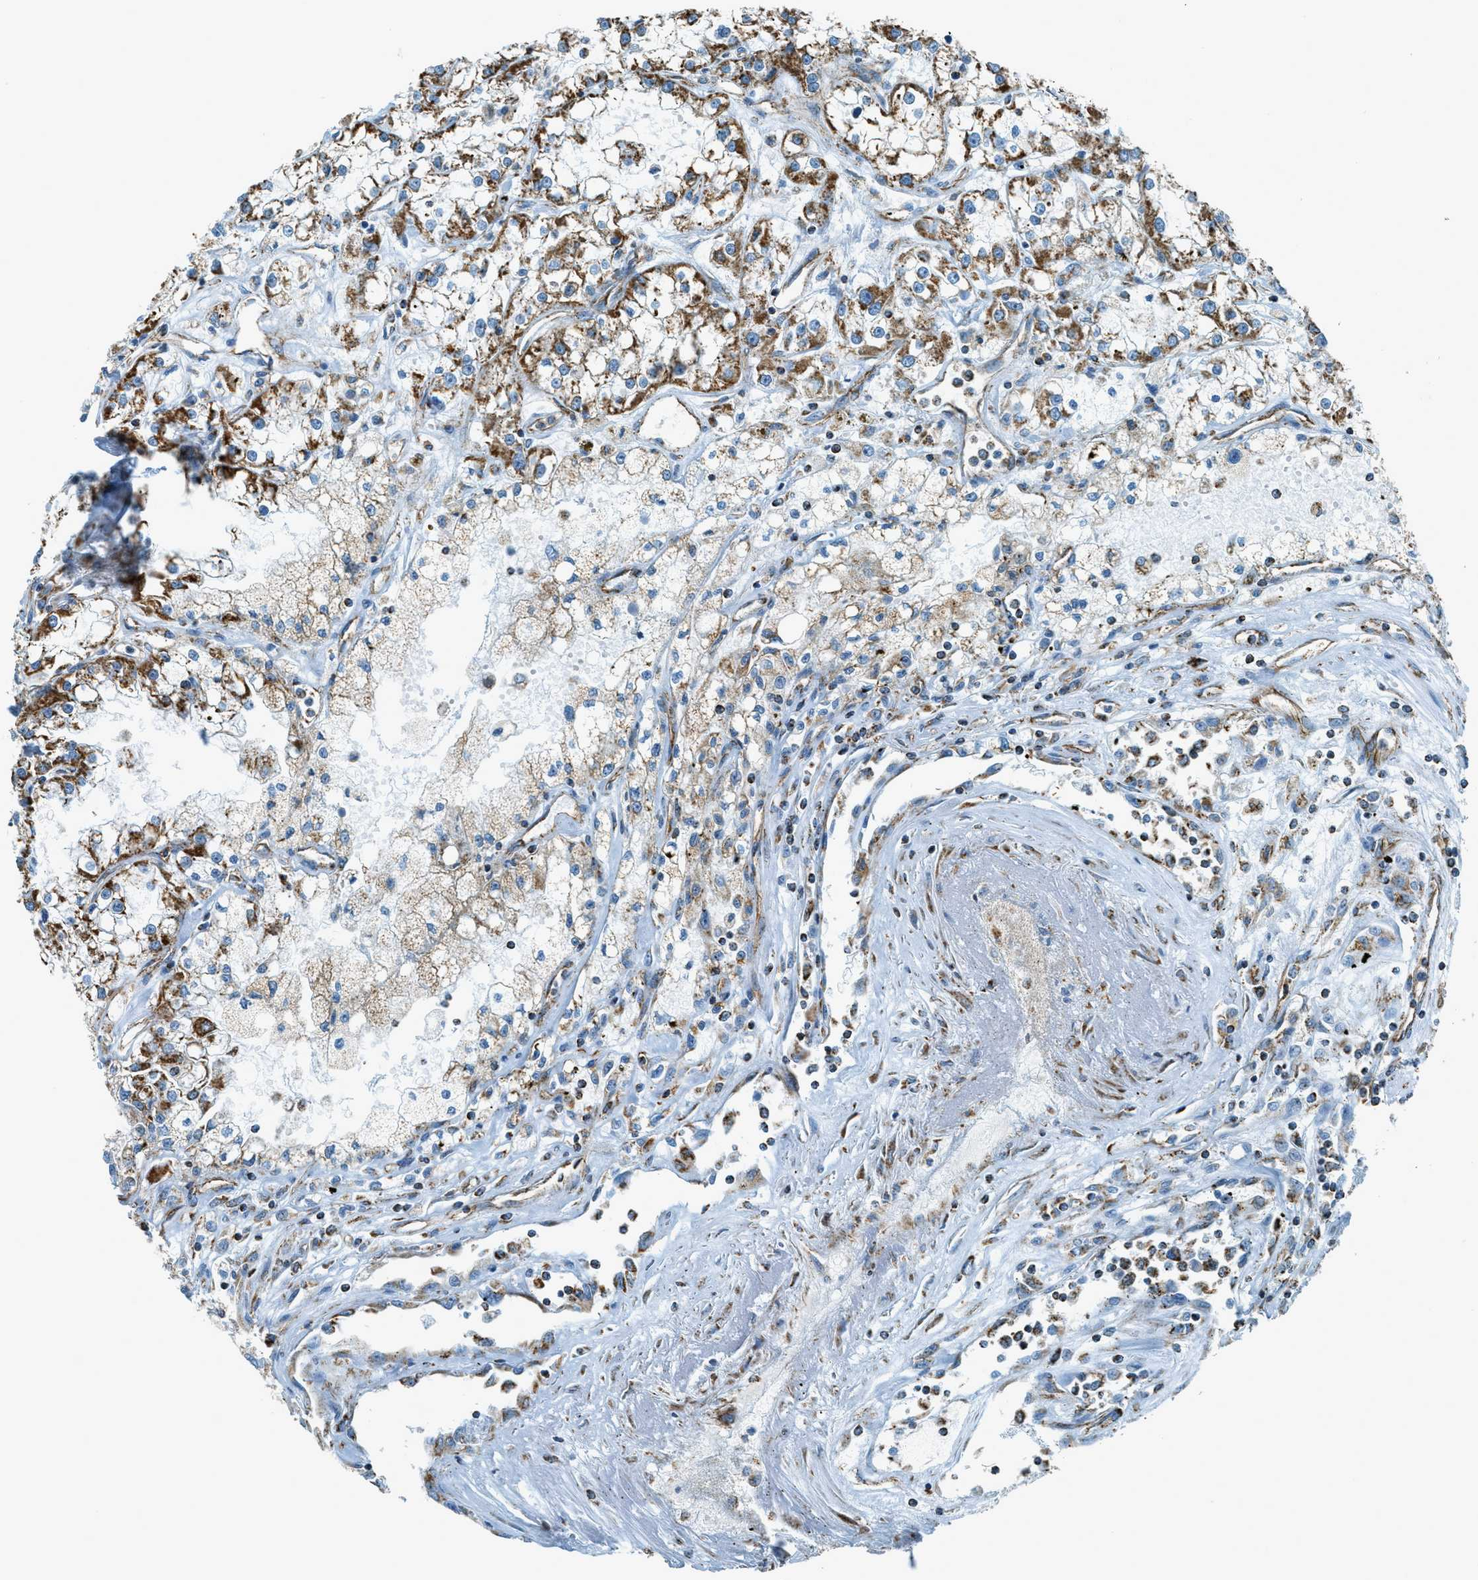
{"staining": {"intensity": "strong", "quantity": ">75%", "location": "cytoplasmic/membranous"}, "tissue": "renal cancer", "cell_type": "Tumor cells", "image_type": "cancer", "snomed": [{"axis": "morphology", "description": "Adenocarcinoma, NOS"}, {"axis": "topography", "description": "Kidney"}], "caption": "A high amount of strong cytoplasmic/membranous positivity is appreciated in approximately >75% of tumor cells in renal cancer (adenocarcinoma) tissue.", "gene": "CHST15", "patient": {"sex": "female", "age": 52}}